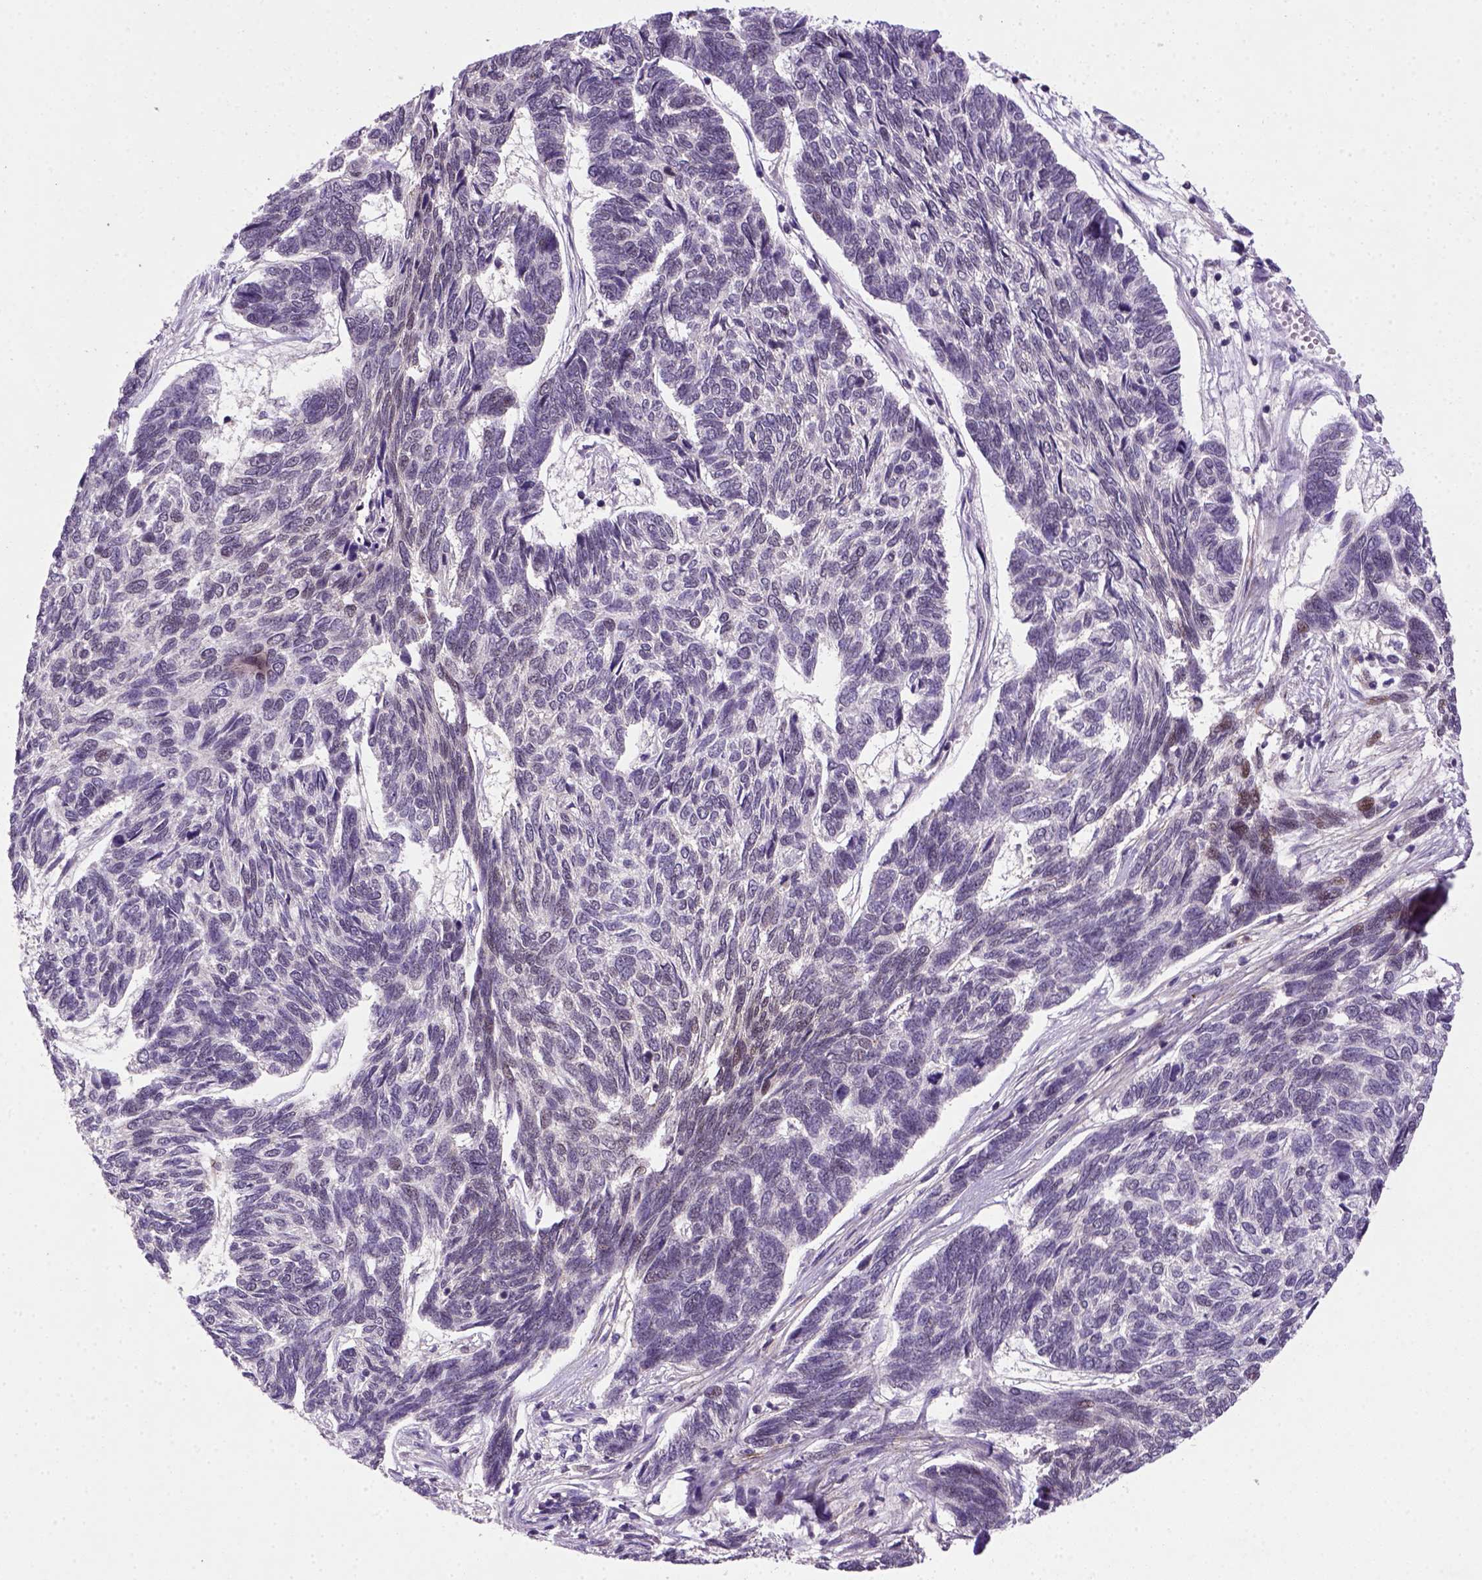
{"staining": {"intensity": "negative", "quantity": "none", "location": "none"}, "tissue": "skin cancer", "cell_type": "Tumor cells", "image_type": "cancer", "snomed": [{"axis": "morphology", "description": "Basal cell carcinoma"}, {"axis": "topography", "description": "Skin"}], "caption": "DAB (3,3'-diaminobenzidine) immunohistochemical staining of human skin cancer (basal cell carcinoma) reveals no significant expression in tumor cells.", "gene": "MGMT", "patient": {"sex": "female", "age": 65}}